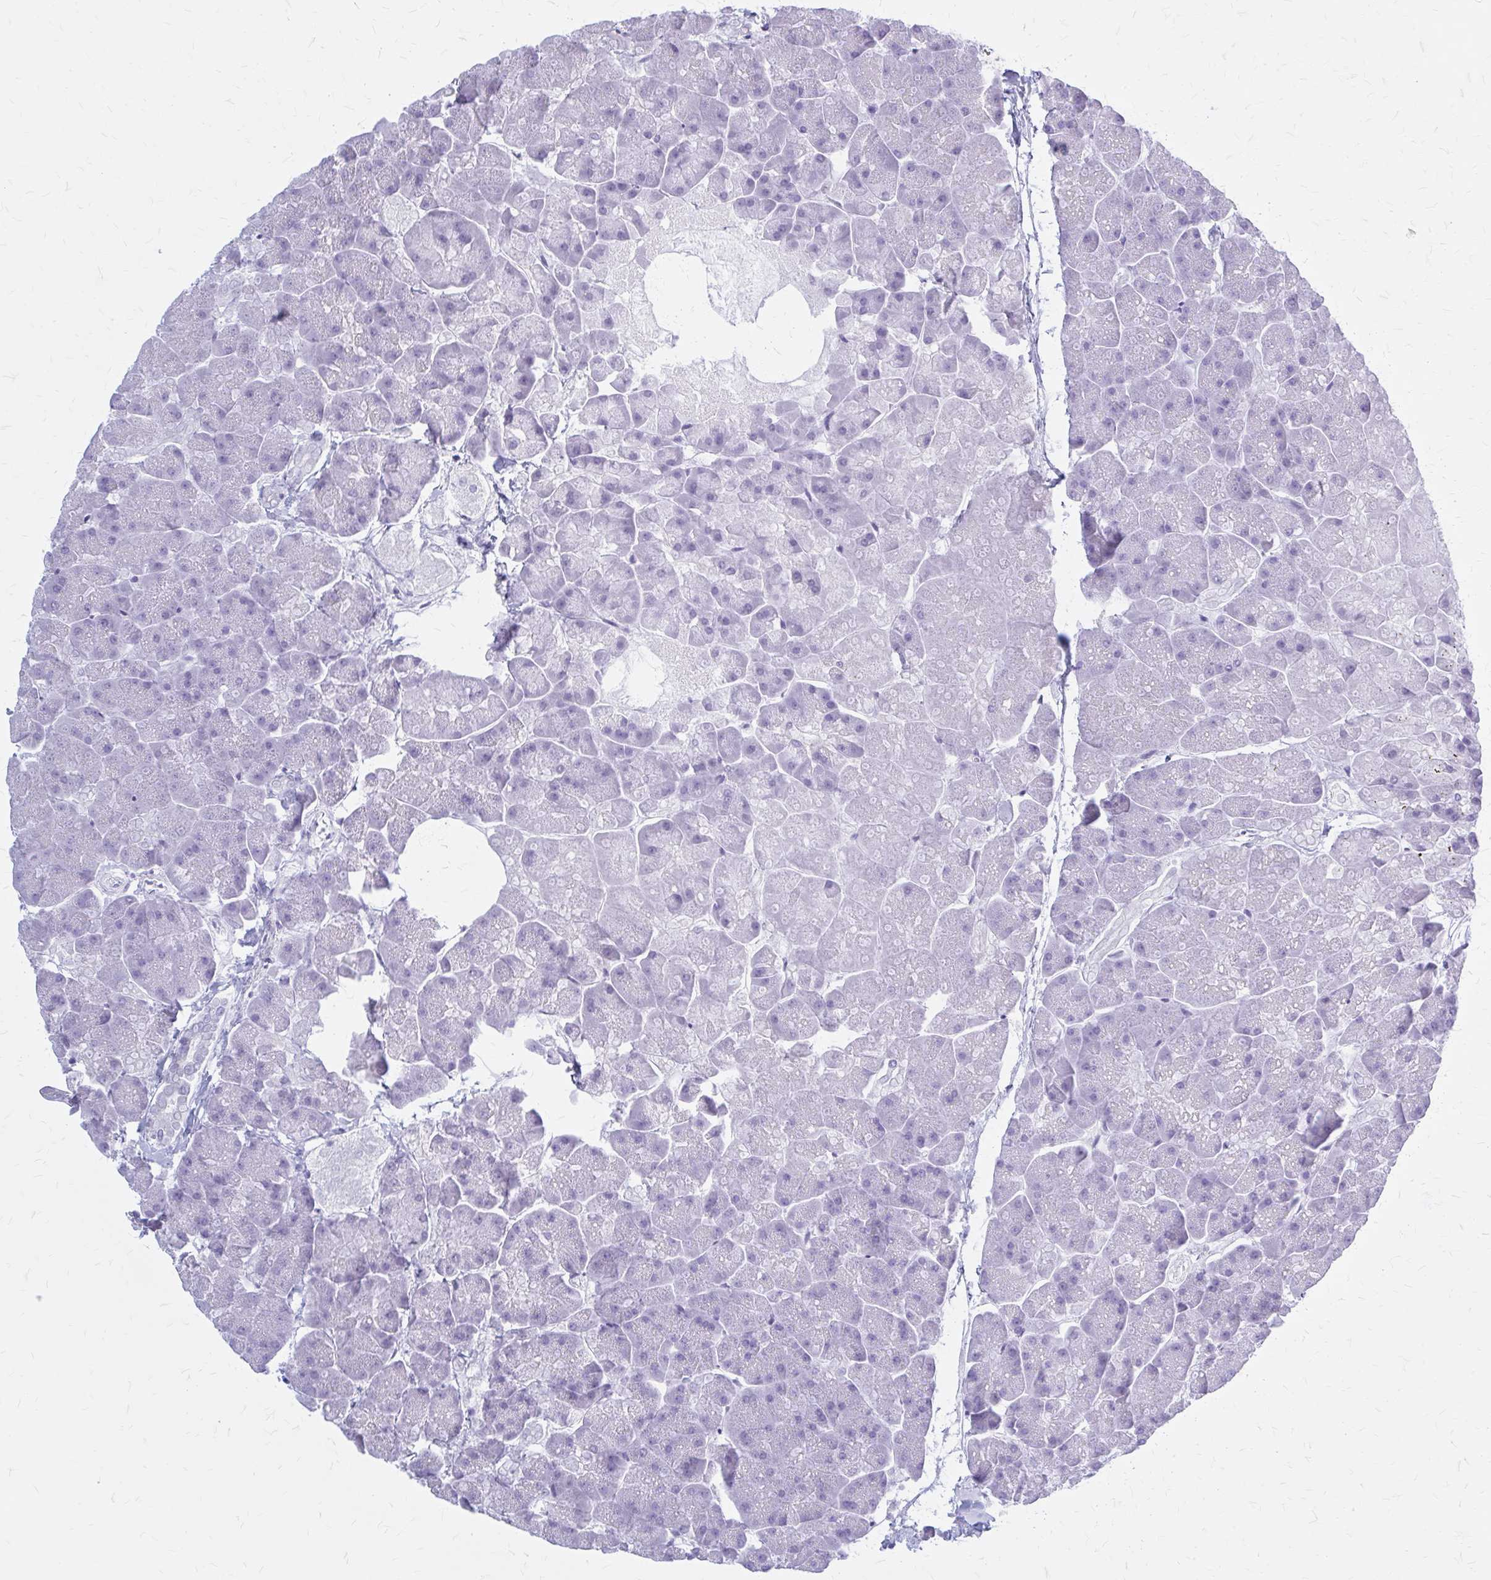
{"staining": {"intensity": "negative", "quantity": "none", "location": "none"}, "tissue": "pancreas", "cell_type": "Exocrine glandular cells", "image_type": "normal", "snomed": [{"axis": "morphology", "description": "Normal tissue, NOS"}, {"axis": "topography", "description": "Pancreas"}, {"axis": "topography", "description": "Peripheral nerve tissue"}], "caption": "Immunohistochemistry (IHC) image of benign pancreas: pancreas stained with DAB (3,3'-diaminobenzidine) demonstrates no significant protein staining in exocrine glandular cells.", "gene": "KLHDC7A", "patient": {"sex": "male", "age": 54}}